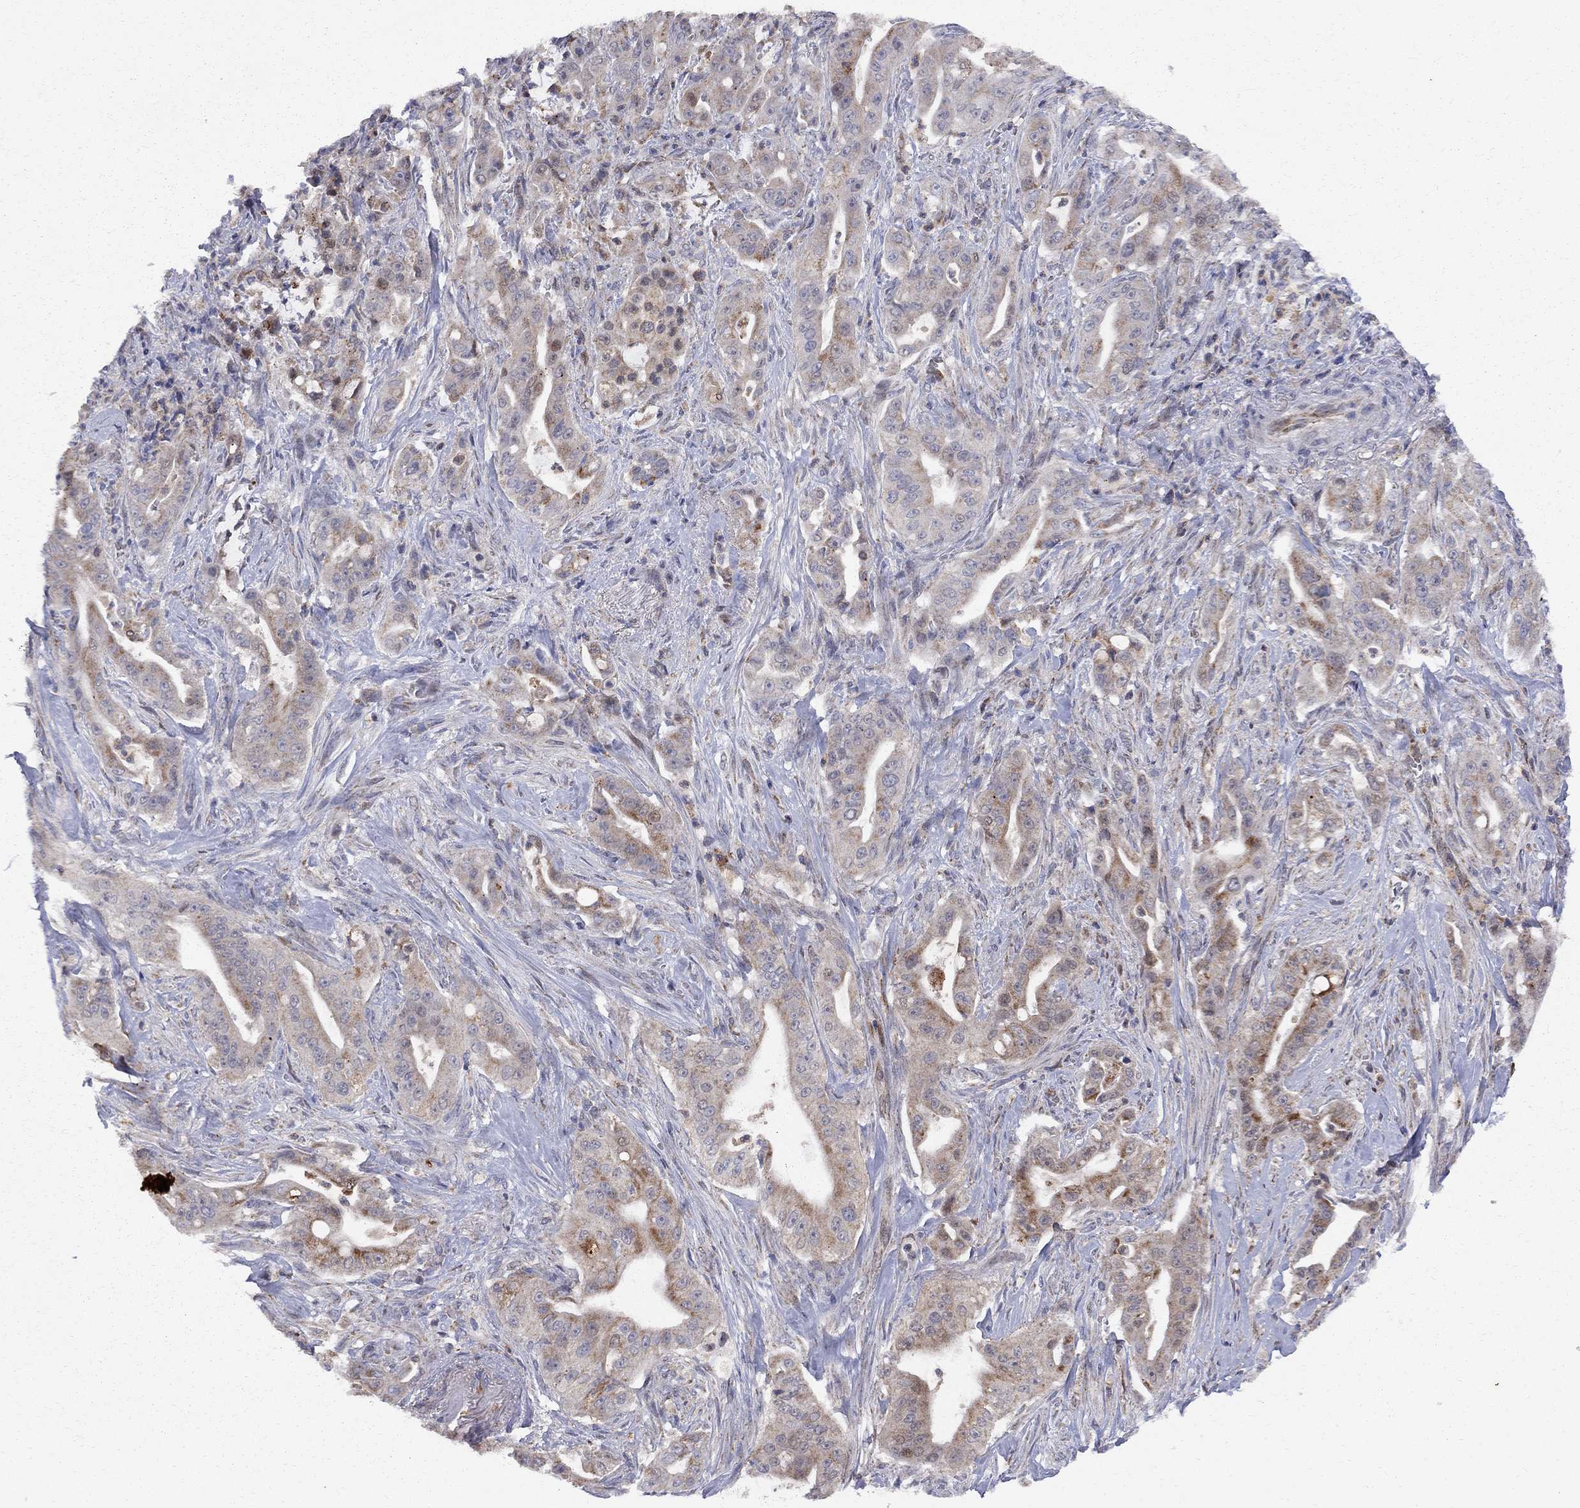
{"staining": {"intensity": "moderate", "quantity": "25%-75%", "location": "cytoplasmic/membranous"}, "tissue": "pancreatic cancer", "cell_type": "Tumor cells", "image_type": "cancer", "snomed": [{"axis": "morphology", "description": "Normal tissue, NOS"}, {"axis": "morphology", "description": "Inflammation, NOS"}, {"axis": "morphology", "description": "Adenocarcinoma, NOS"}, {"axis": "topography", "description": "Pancreas"}], "caption": "Immunohistochemical staining of human pancreatic cancer exhibits medium levels of moderate cytoplasmic/membranous positivity in about 25%-75% of tumor cells.", "gene": "ELOB", "patient": {"sex": "male", "age": 57}}